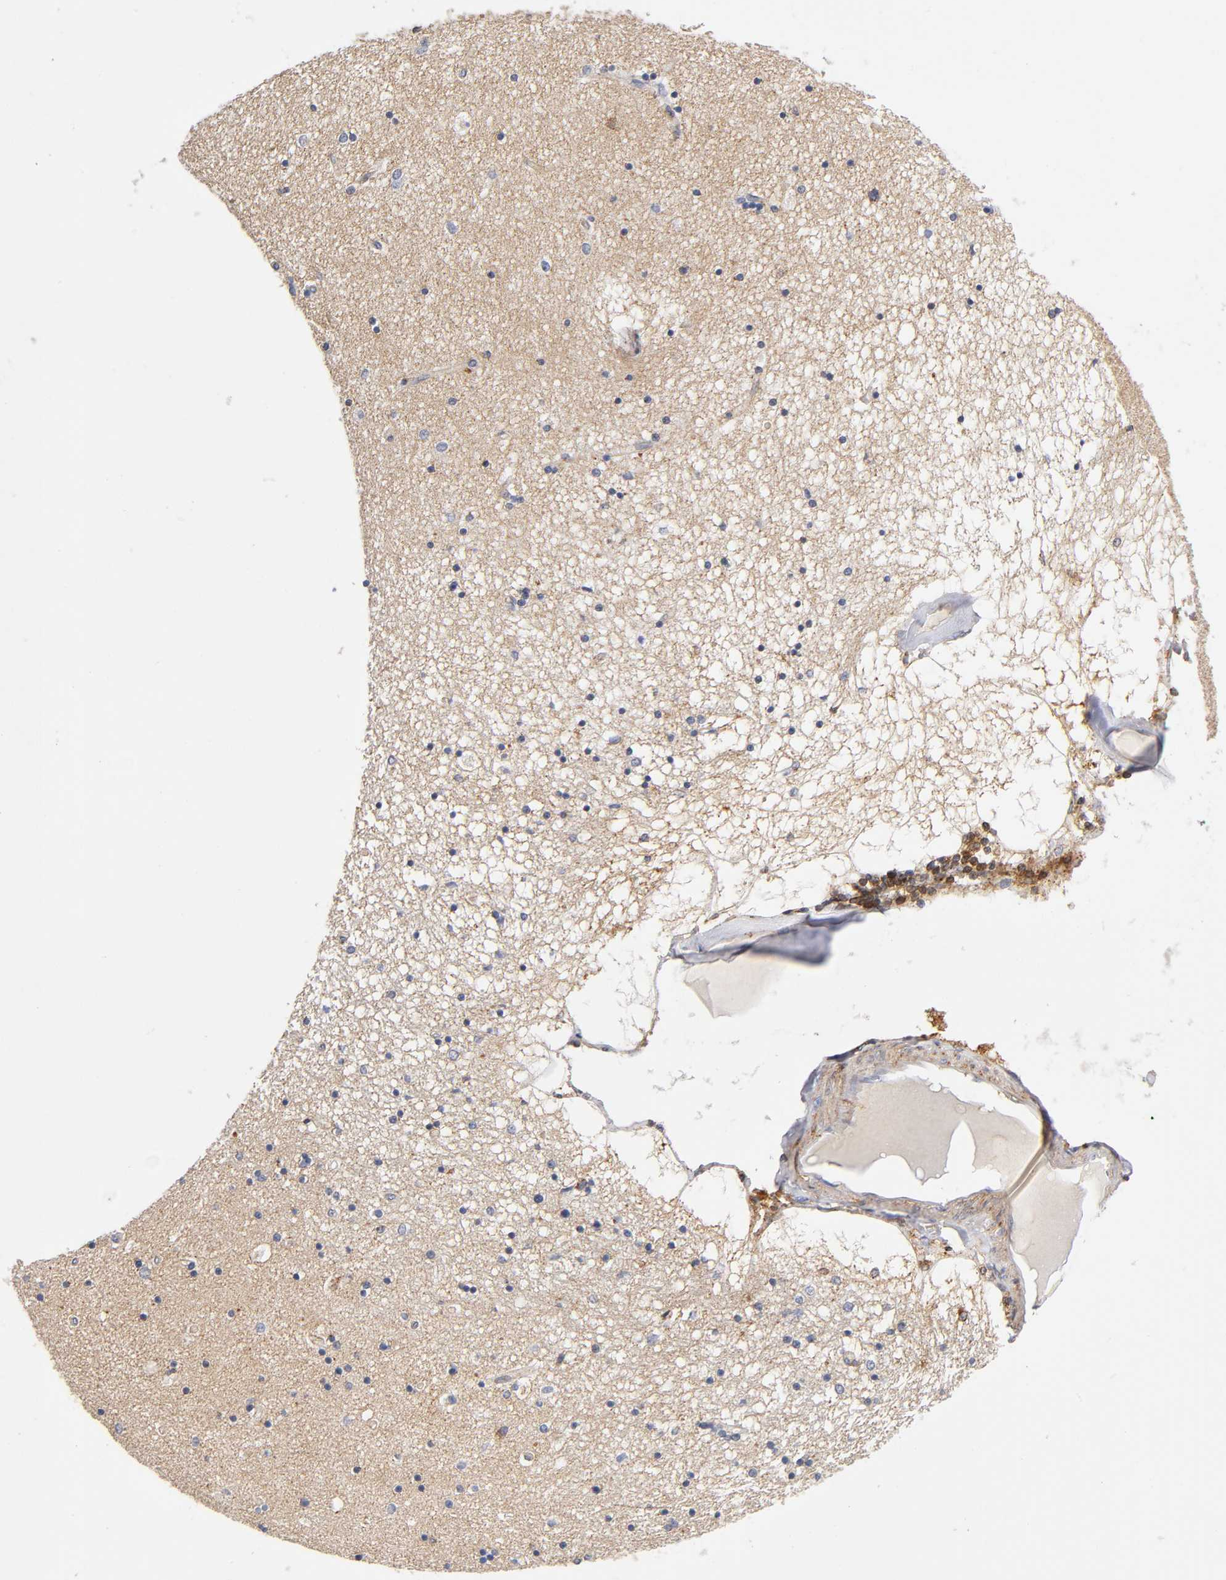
{"staining": {"intensity": "moderate", "quantity": "<25%", "location": "cytoplasmic/membranous"}, "tissue": "hippocampus", "cell_type": "Glial cells", "image_type": "normal", "snomed": [{"axis": "morphology", "description": "Normal tissue, NOS"}, {"axis": "topography", "description": "Hippocampus"}], "caption": "DAB (3,3'-diaminobenzidine) immunohistochemical staining of unremarkable hippocampus exhibits moderate cytoplasmic/membranous protein positivity in about <25% of glial cells. The staining is performed using DAB brown chromogen to label protein expression. The nuclei are counter-stained blue using hematoxylin.", "gene": "ANXA7", "patient": {"sex": "female", "age": 54}}